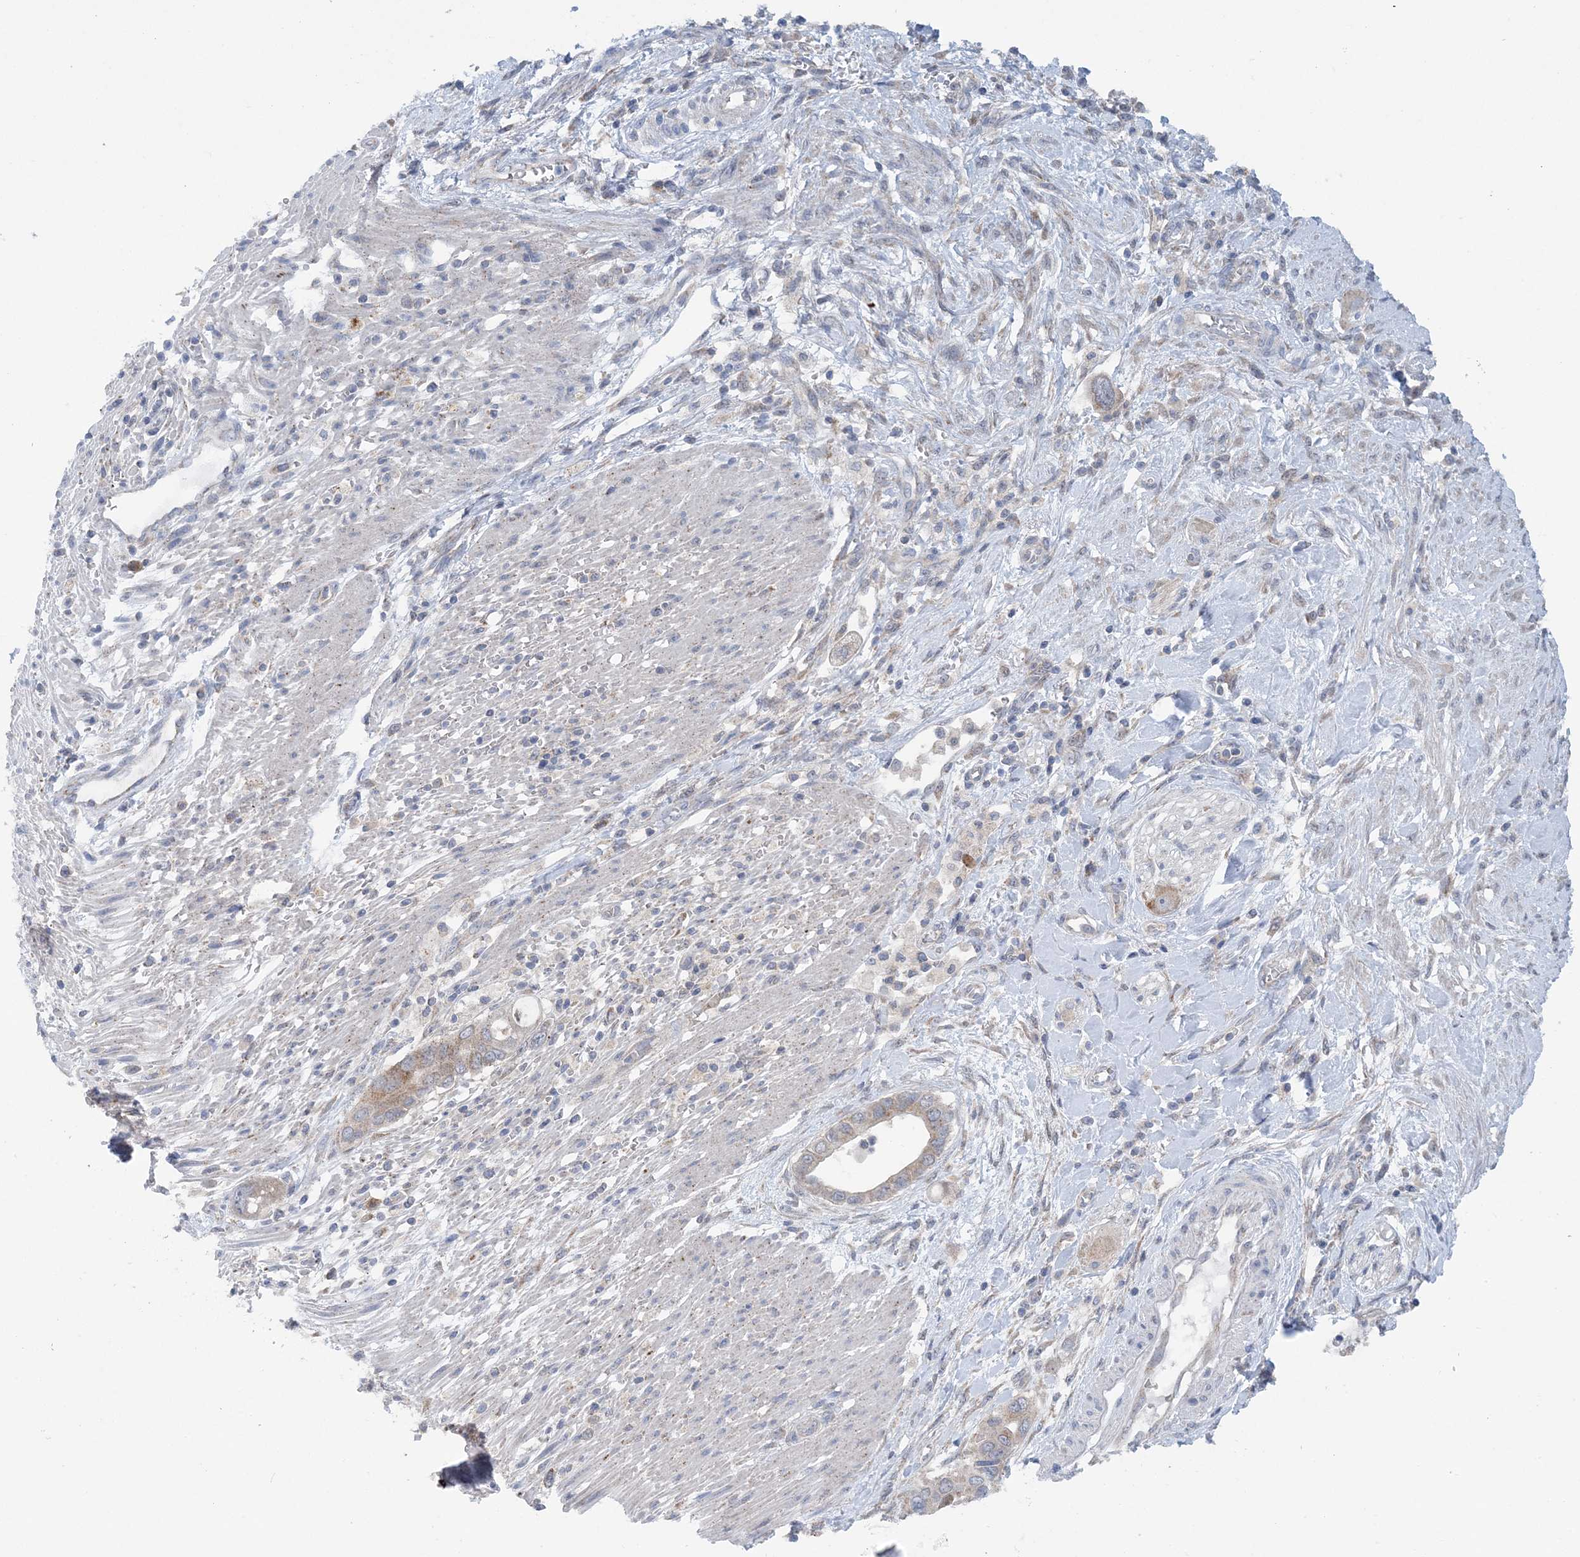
{"staining": {"intensity": "weak", "quantity": ">75%", "location": "cytoplasmic/membranous"}, "tissue": "pancreatic cancer", "cell_type": "Tumor cells", "image_type": "cancer", "snomed": [{"axis": "morphology", "description": "Adenocarcinoma, NOS"}, {"axis": "topography", "description": "Pancreas"}], "caption": "Weak cytoplasmic/membranous protein positivity is identified in approximately >75% of tumor cells in adenocarcinoma (pancreatic).", "gene": "COPE", "patient": {"sex": "male", "age": 68}}